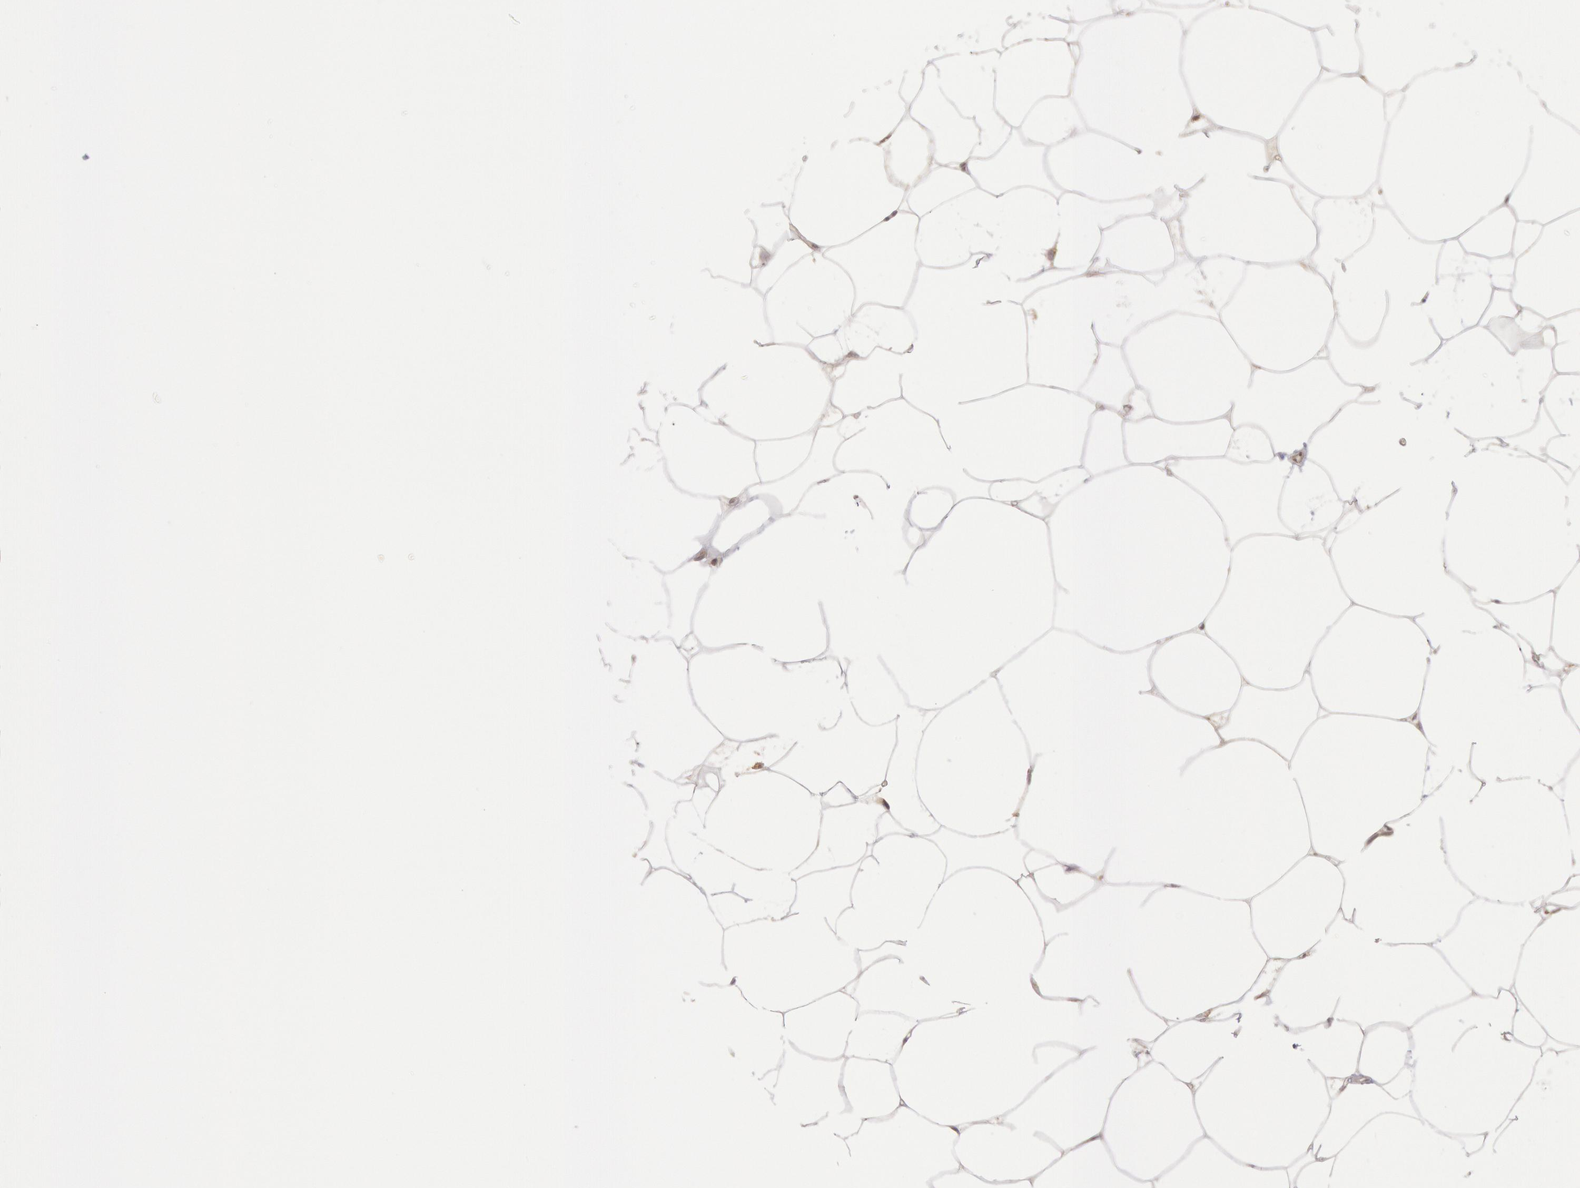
{"staining": {"intensity": "weak", "quantity": ">75%", "location": "cytoplasmic/membranous"}, "tissue": "adipose tissue", "cell_type": "Adipocytes", "image_type": "normal", "snomed": [{"axis": "morphology", "description": "Normal tissue, NOS"}, {"axis": "morphology", "description": "Duct carcinoma"}, {"axis": "topography", "description": "Breast"}, {"axis": "topography", "description": "Adipose tissue"}], "caption": "A histopathology image showing weak cytoplasmic/membranous staining in approximately >75% of adipocytes in normal adipose tissue, as visualized by brown immunohistochemical staining.", "gene": "BRAF", "patient": {"sex": "female", "age": 37}}